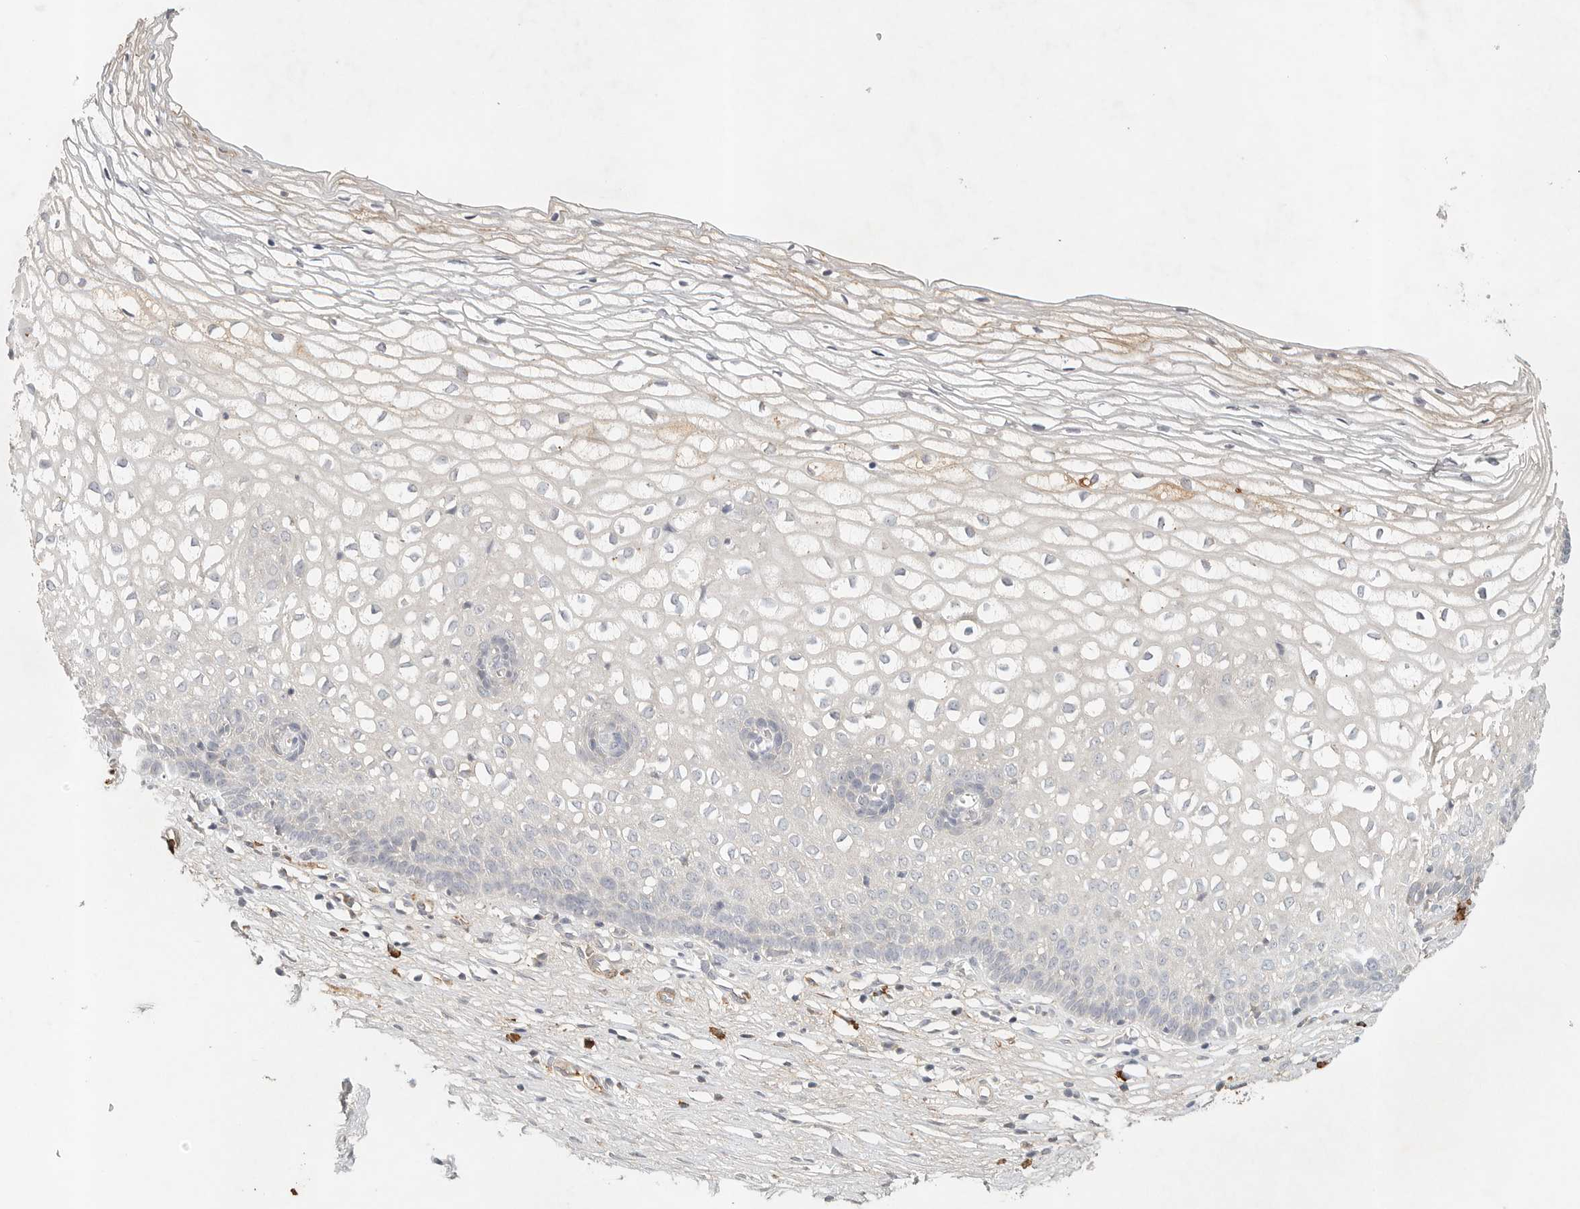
{"staining": {"intensity": "negative", "quantity": "none", "location": "none"}, "tissue": "cervix", "cell_type": "Glandular cells", "image_type": "normal", "snomed": [{"axis": "morphology", "description": "Normal tissue, NOS"}, {"axis": "topography", "description": "Cervix"}], "caption": "Photomicrograph shows no protein staining in glandular cells of normal cervix.", "gene": "SLC25A36", "patient": {"sex": "female", "age": 27}}